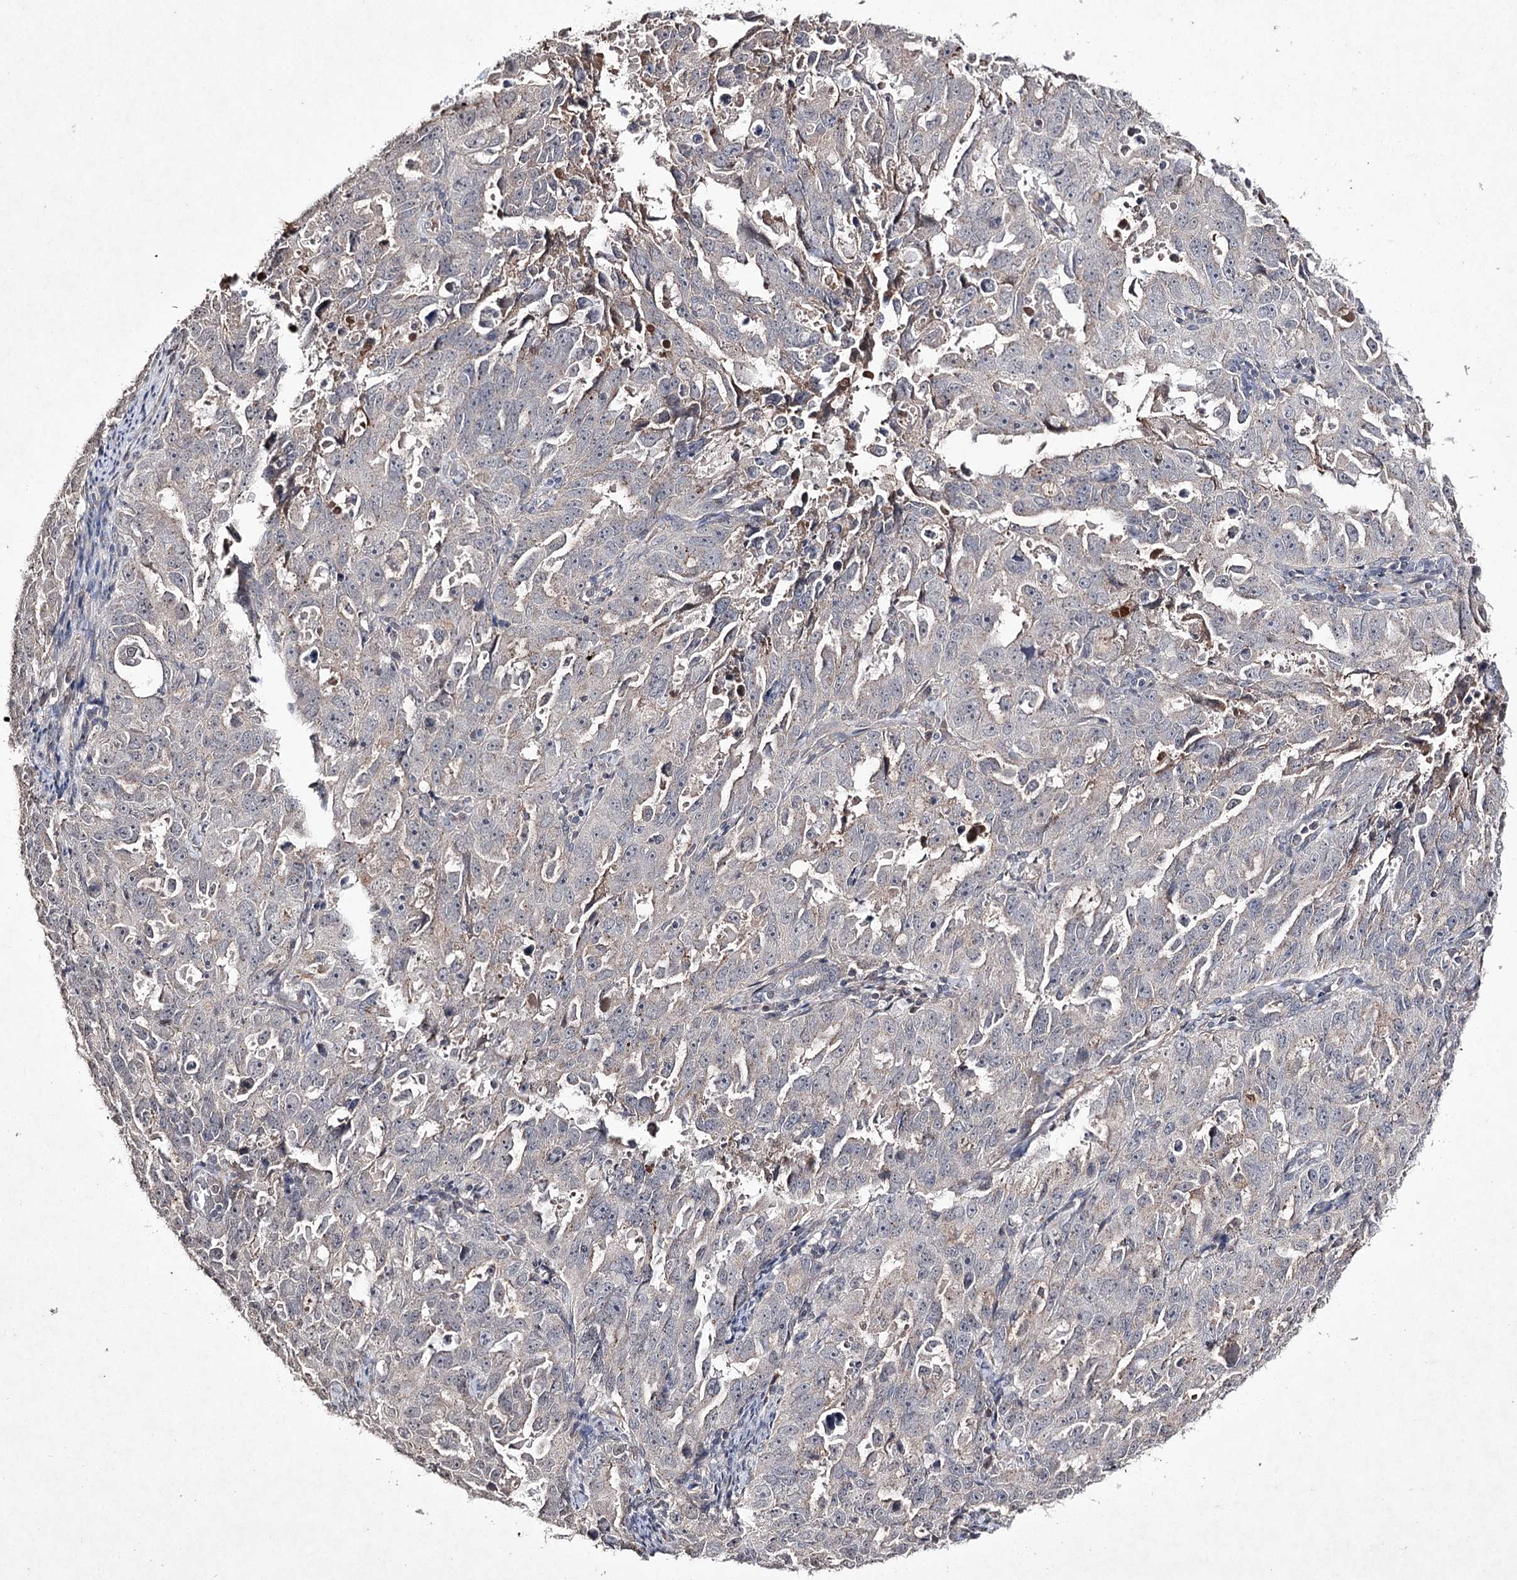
{"staining": {"intensity": "negative", "quantity": "none", "location": "none"}, "tissue": "endometrial cancer", "cell_type": "Tumor cells", "image_type": "cancer", "snomed": [{"axis": "morphology", "description": "Adenocarcinoma, NOS"}, {"axis": "topography", "description": "Endometrium"}], "caption": "Immunohistochemistry histopathology image of human endometrial cancer stained for a protein (brown), which demonstrates no positivity in tumor cells.", "gene": "SYNGR3", "patient": {"sex": "female", "age": 65}}